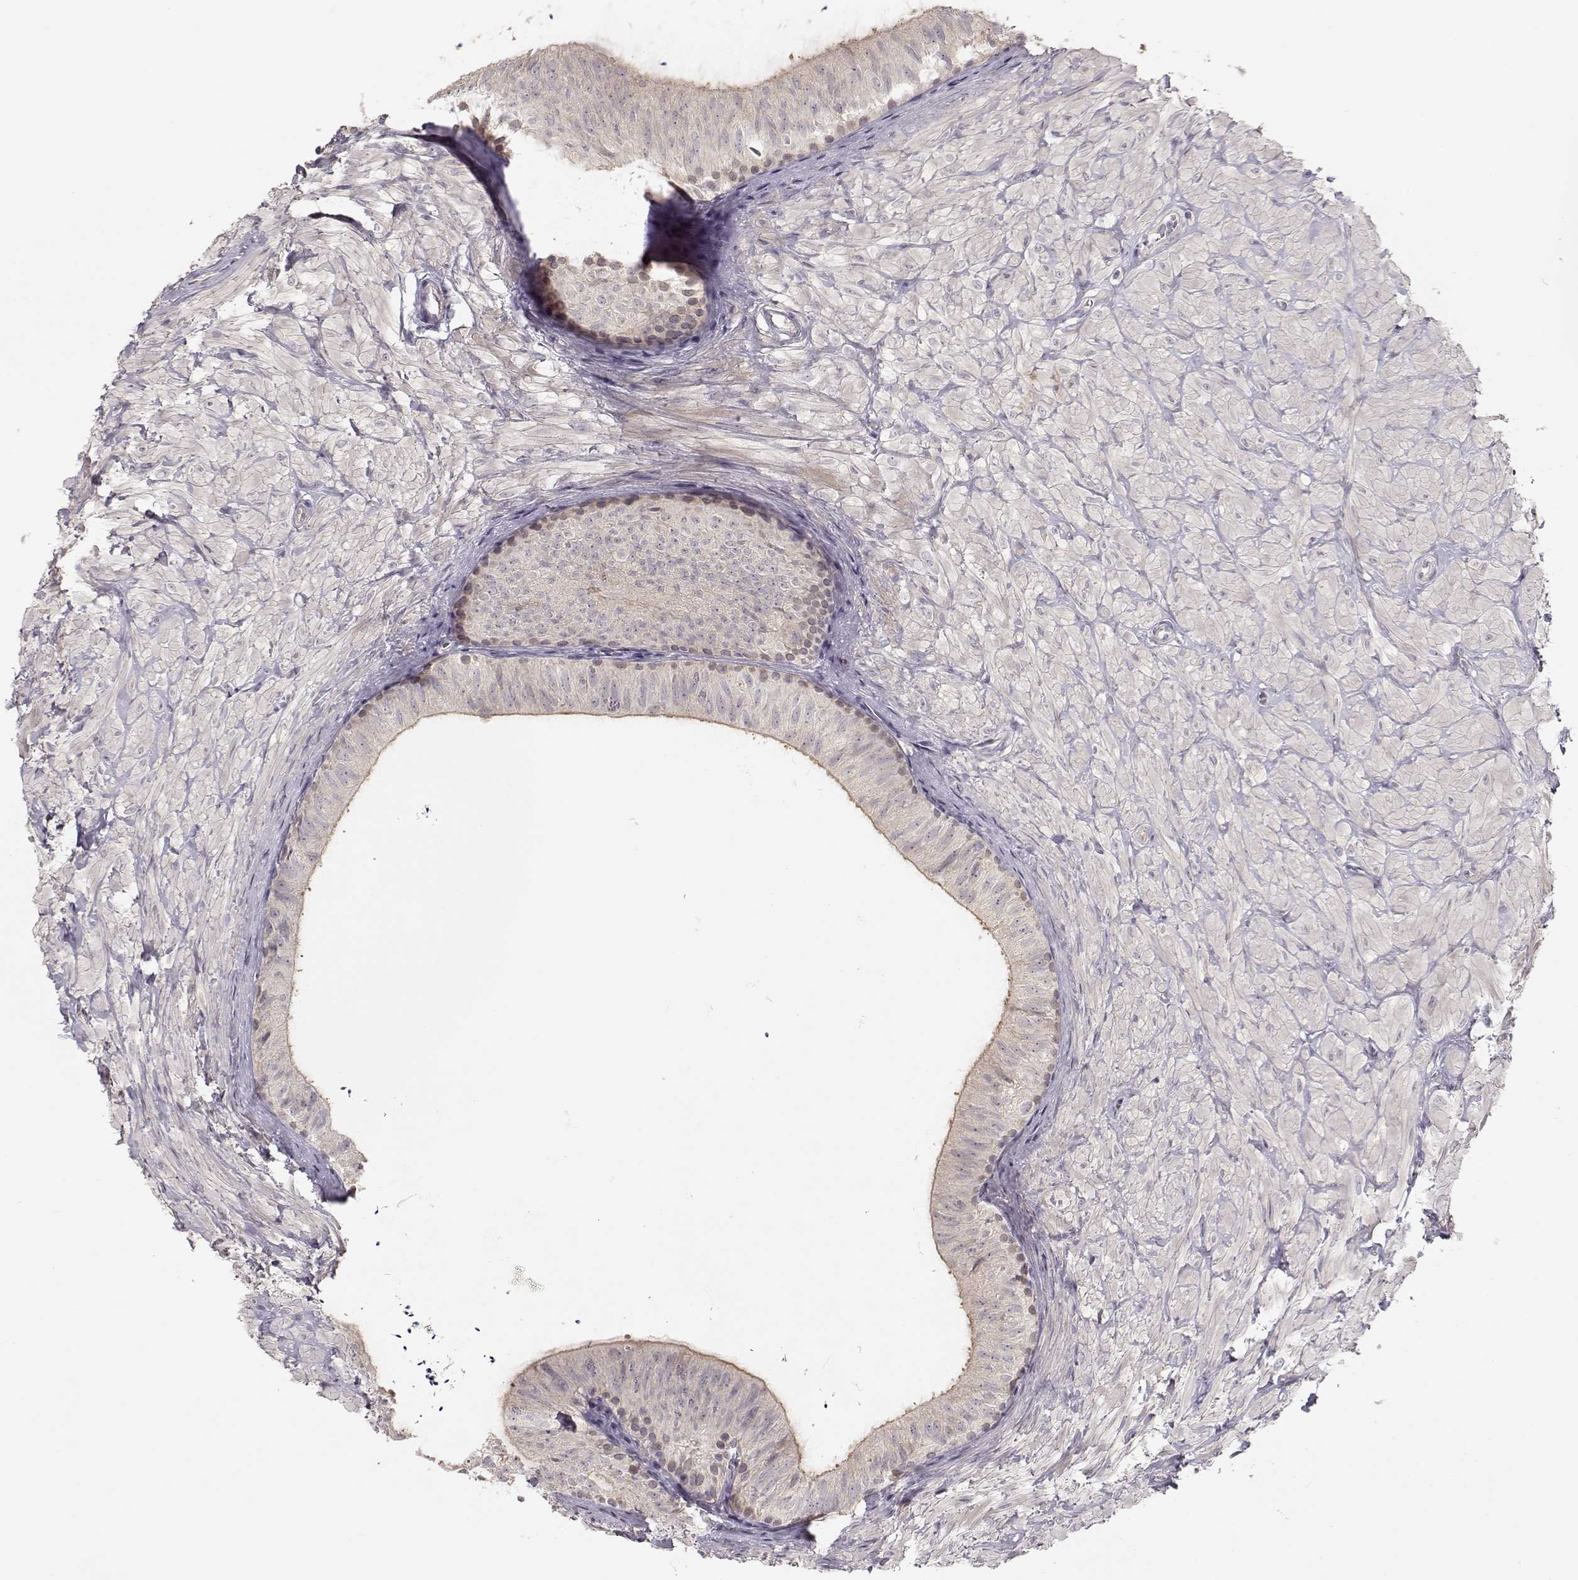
{"staining": {"intensity": "weak", "quantity": ">75%", "location": "cytoplasmic/membranous"}, "tissue": "epididymis", "cell_type": "Glandular cells", "image_type": "normal", "snomed": [{"axis": "morphology", "description": "Normal tissue, NOS"}, {"axis": "topography", "description": "Epididymis"}], "caption": "Immunohistochemical staining of unremarkable epididymis shows low levels of weak cytoplasmic/membranous expression in about >75% of glandular cells.", "gene": "ARHGAP8", "patient": {"sex": "male", "age": 32}}